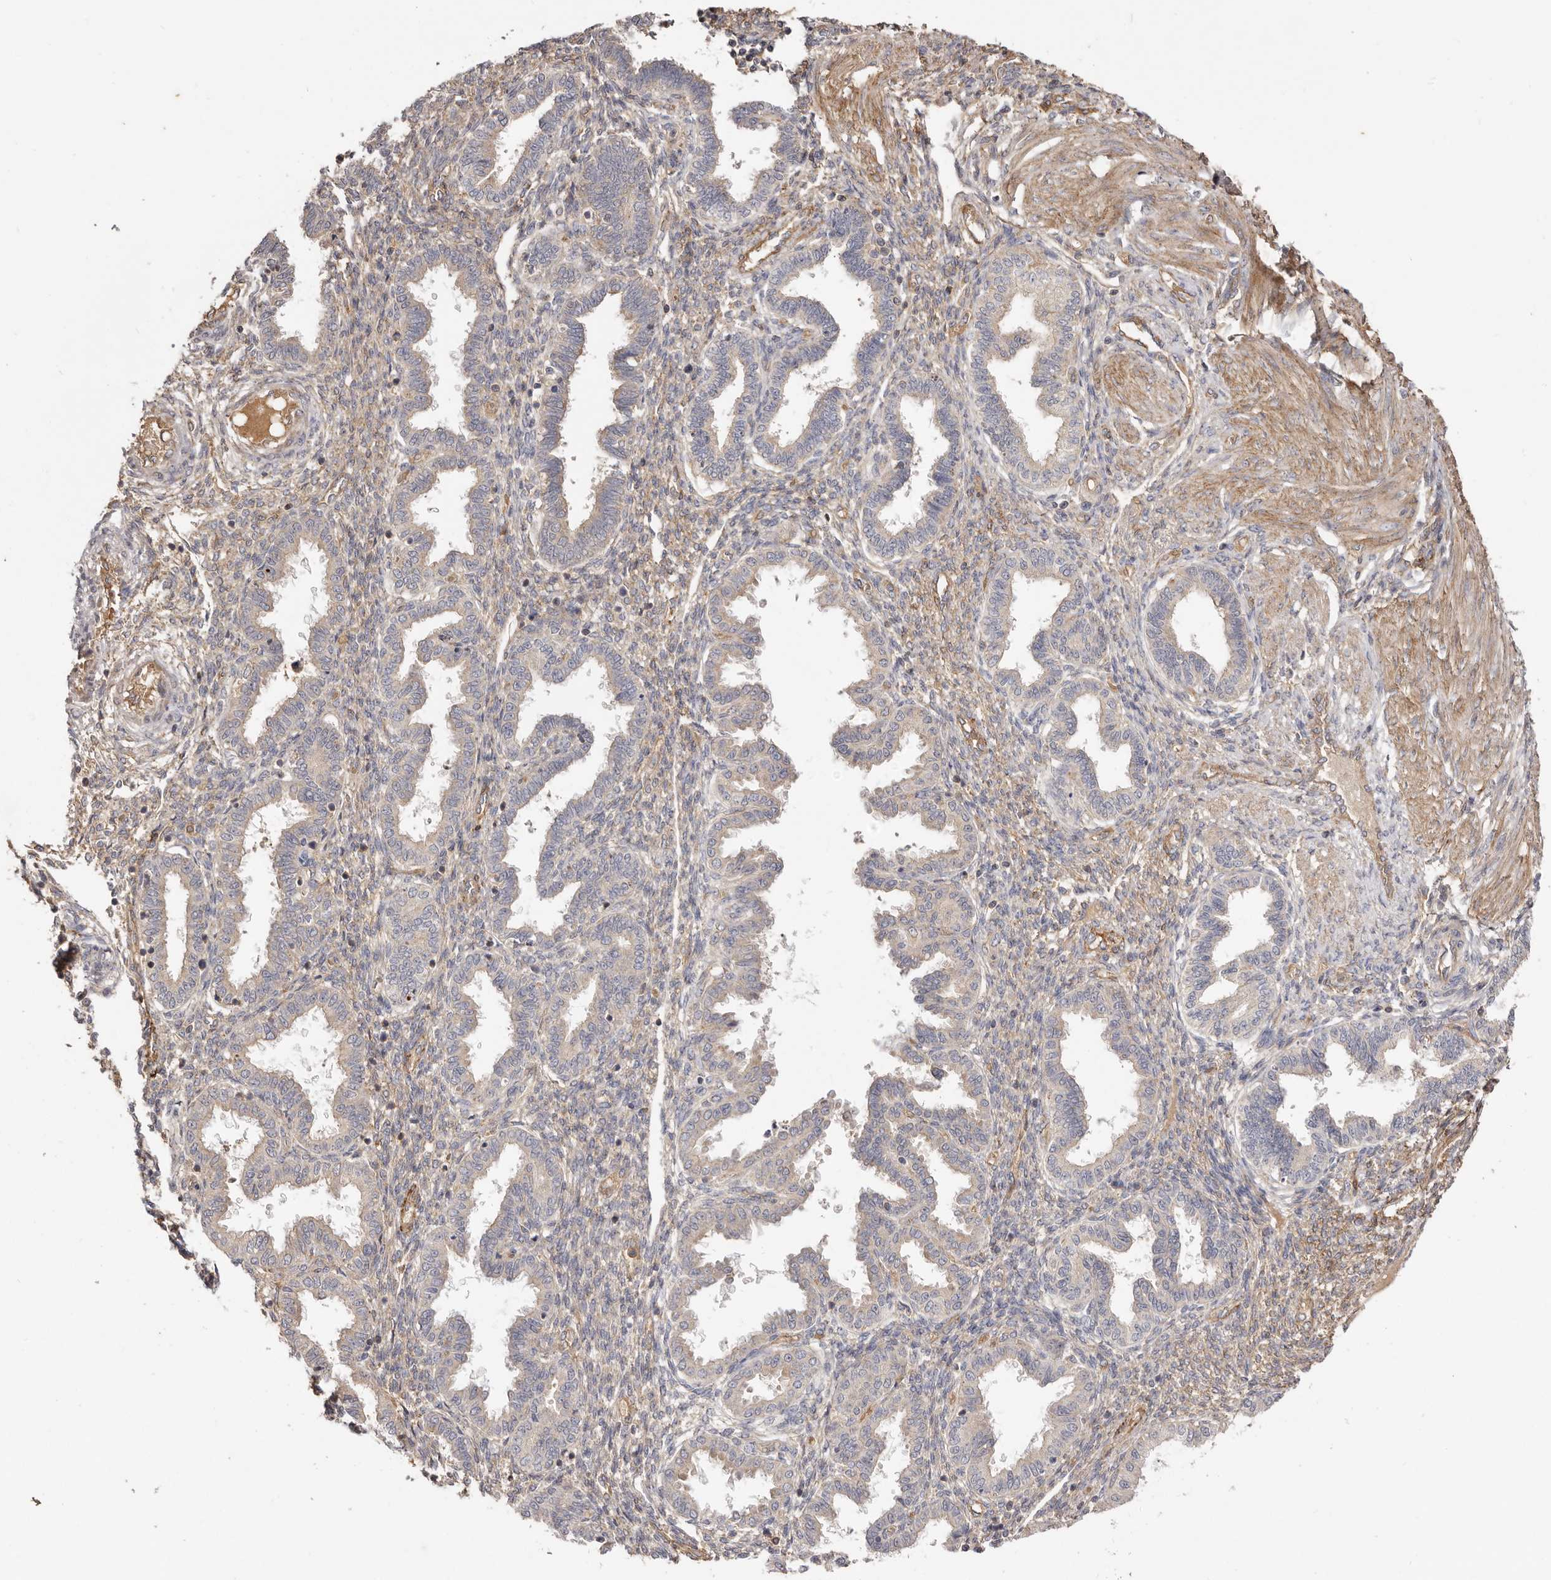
{"staining": {"intensity": "weak", "quantity": "25%-75%", "location": "cytoplasmic/membranous"}, "tissue": "endometrium", "cell_type": "Cells in endometrial stroma", "image_type": "normal", "snomed": [{"axis": "morphology", "description": "Normal tissue, NOS"}, {"axis": "topography", "description": "Endometrium"}], "caption": "IHC image of normal endometrium: endometrium stained using immunohistochemistry demonstrates low levels of weak protein expression localized specifically in the cytoplasmic/membranous of cells in endometrial stroma, appearing as a cytoplasmic/membranous brown color.", "gene": "ADAMTS9", "patient": {"sex": "female", "age": 33}}